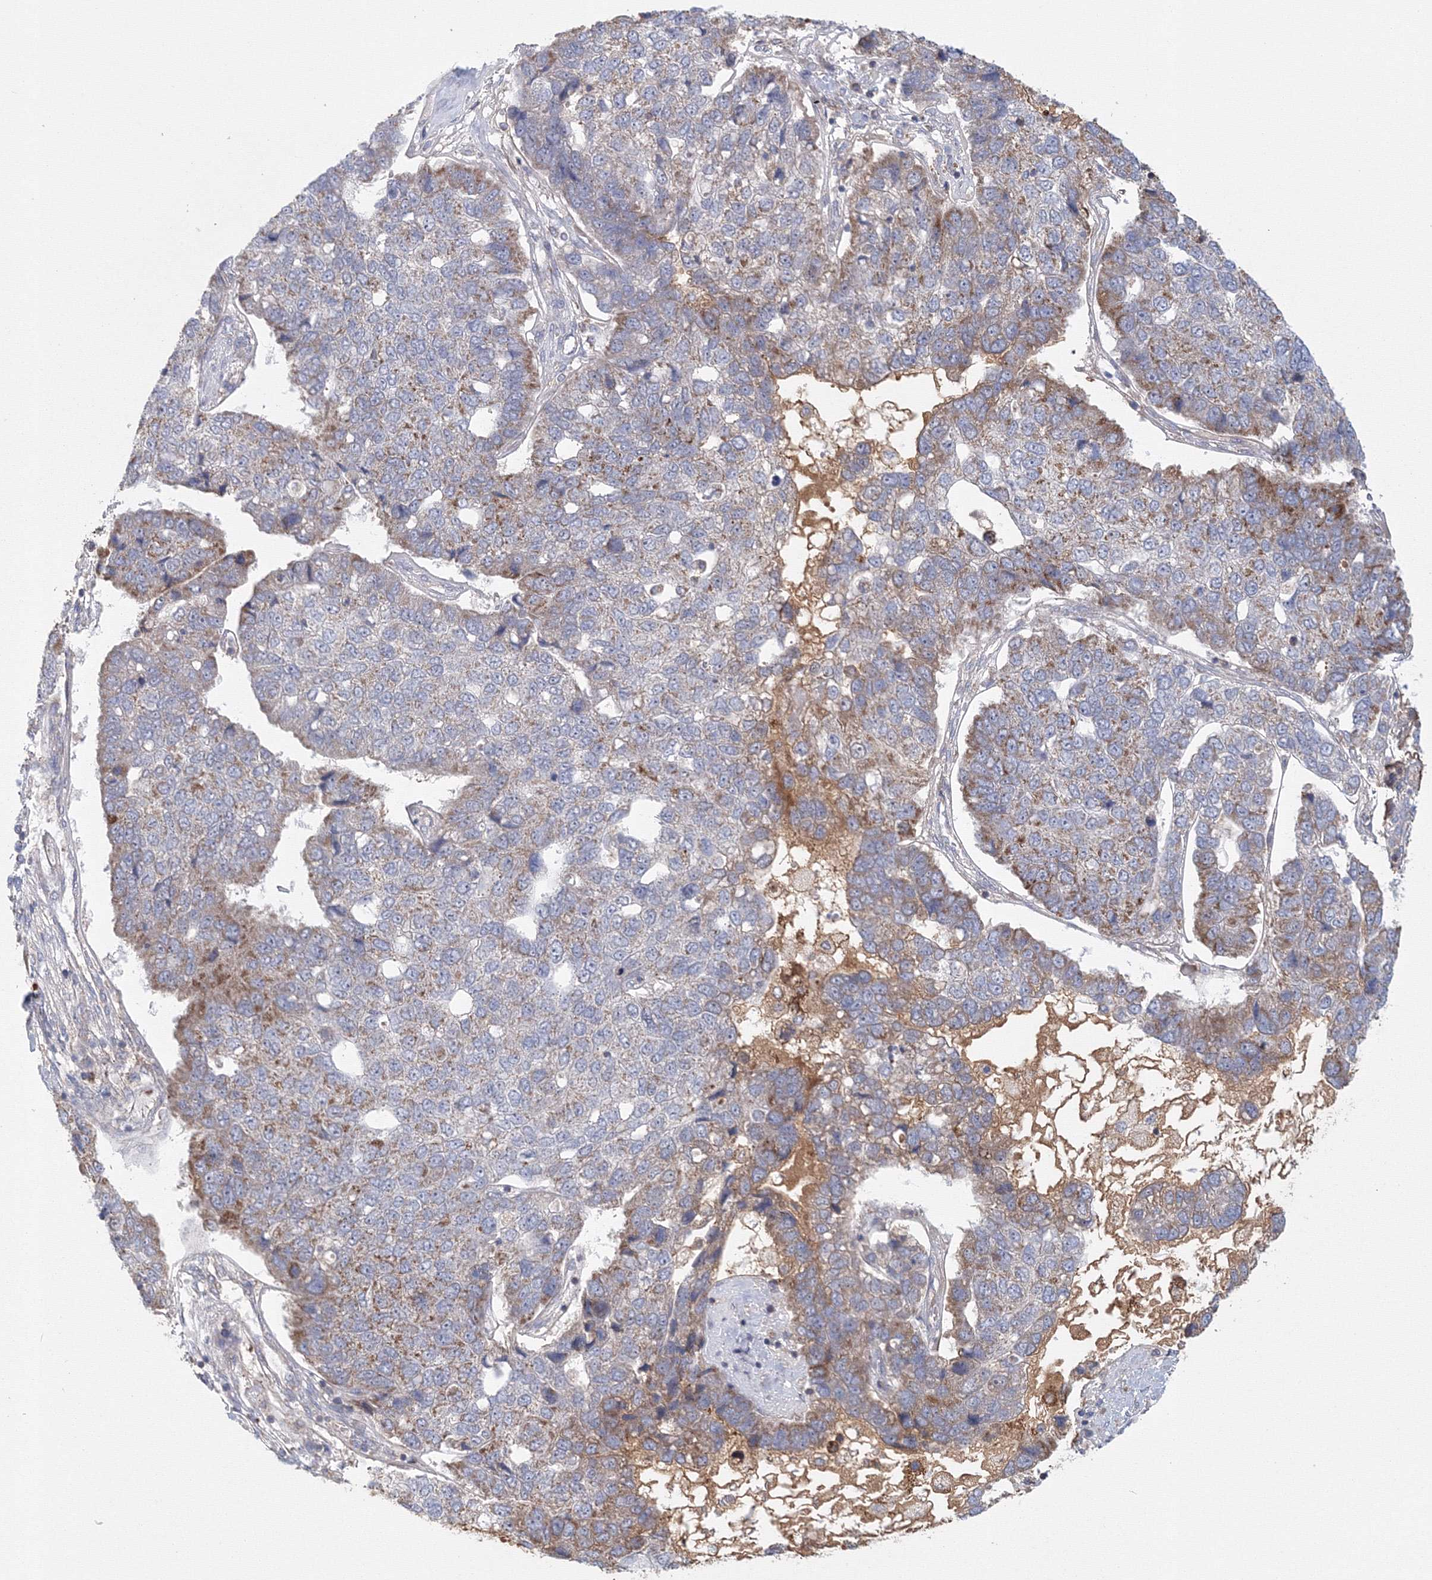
{"staining": {"intensity": "moderate", "quantity": "<25%", "location": "cytoplasmic/membranous"}, "tissue": "pancreatic cancer", "cell_type": "Tumor cells", "image_type": "cancer", "snomed": [{"axis": "morphology", "description": "Adenocarcinoma, NOS"}, {"axis": "topography", "description": "Pancreas"}], "caption": "Human adenocarcinoma (pancreatic) stained with a brown dye displays moderate cytoplasmic/membranous positive staining in approximately <25% of tumor cells.", "gene": "GRPEL1", "patient": {"sex": "female", "age": 61}}